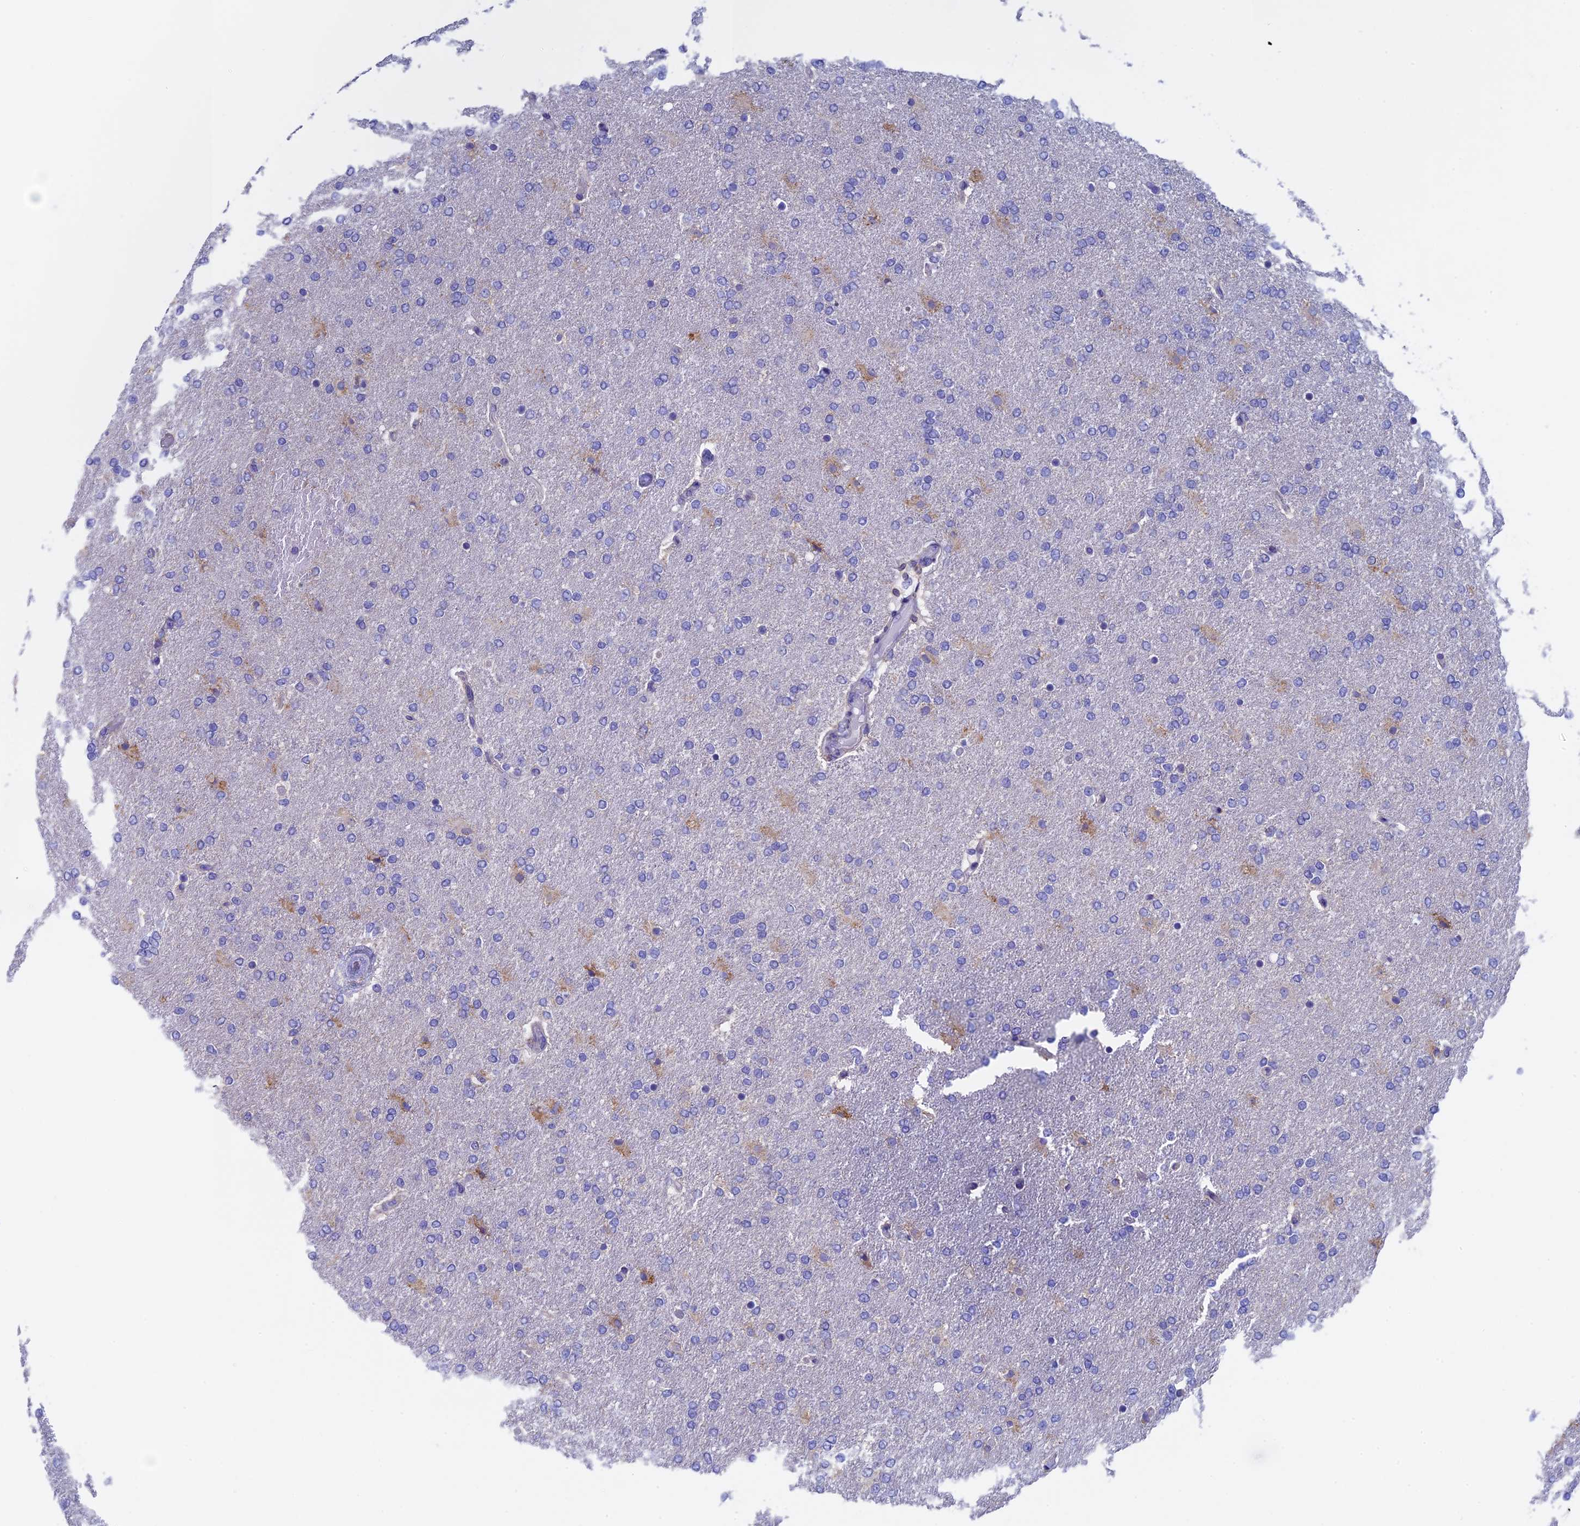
{"staining": {"intensity": "negative", "quantity": "none", "location": "none"}, "tissue": "glioma", "cell_type": "Tumor cells", "image_type": "cancer", "snomed": [{"axis": "morphology", "description": "Glioma, malignant, High grade"}, {"axis": "topography", "description": "Brain"}], "caption": "A micrograph of human malignant glioma (high-grade) is negative for staining in tumor cells.", "gene": "SEPTIN1", "patient": {"sex": "male", "age": 72}}